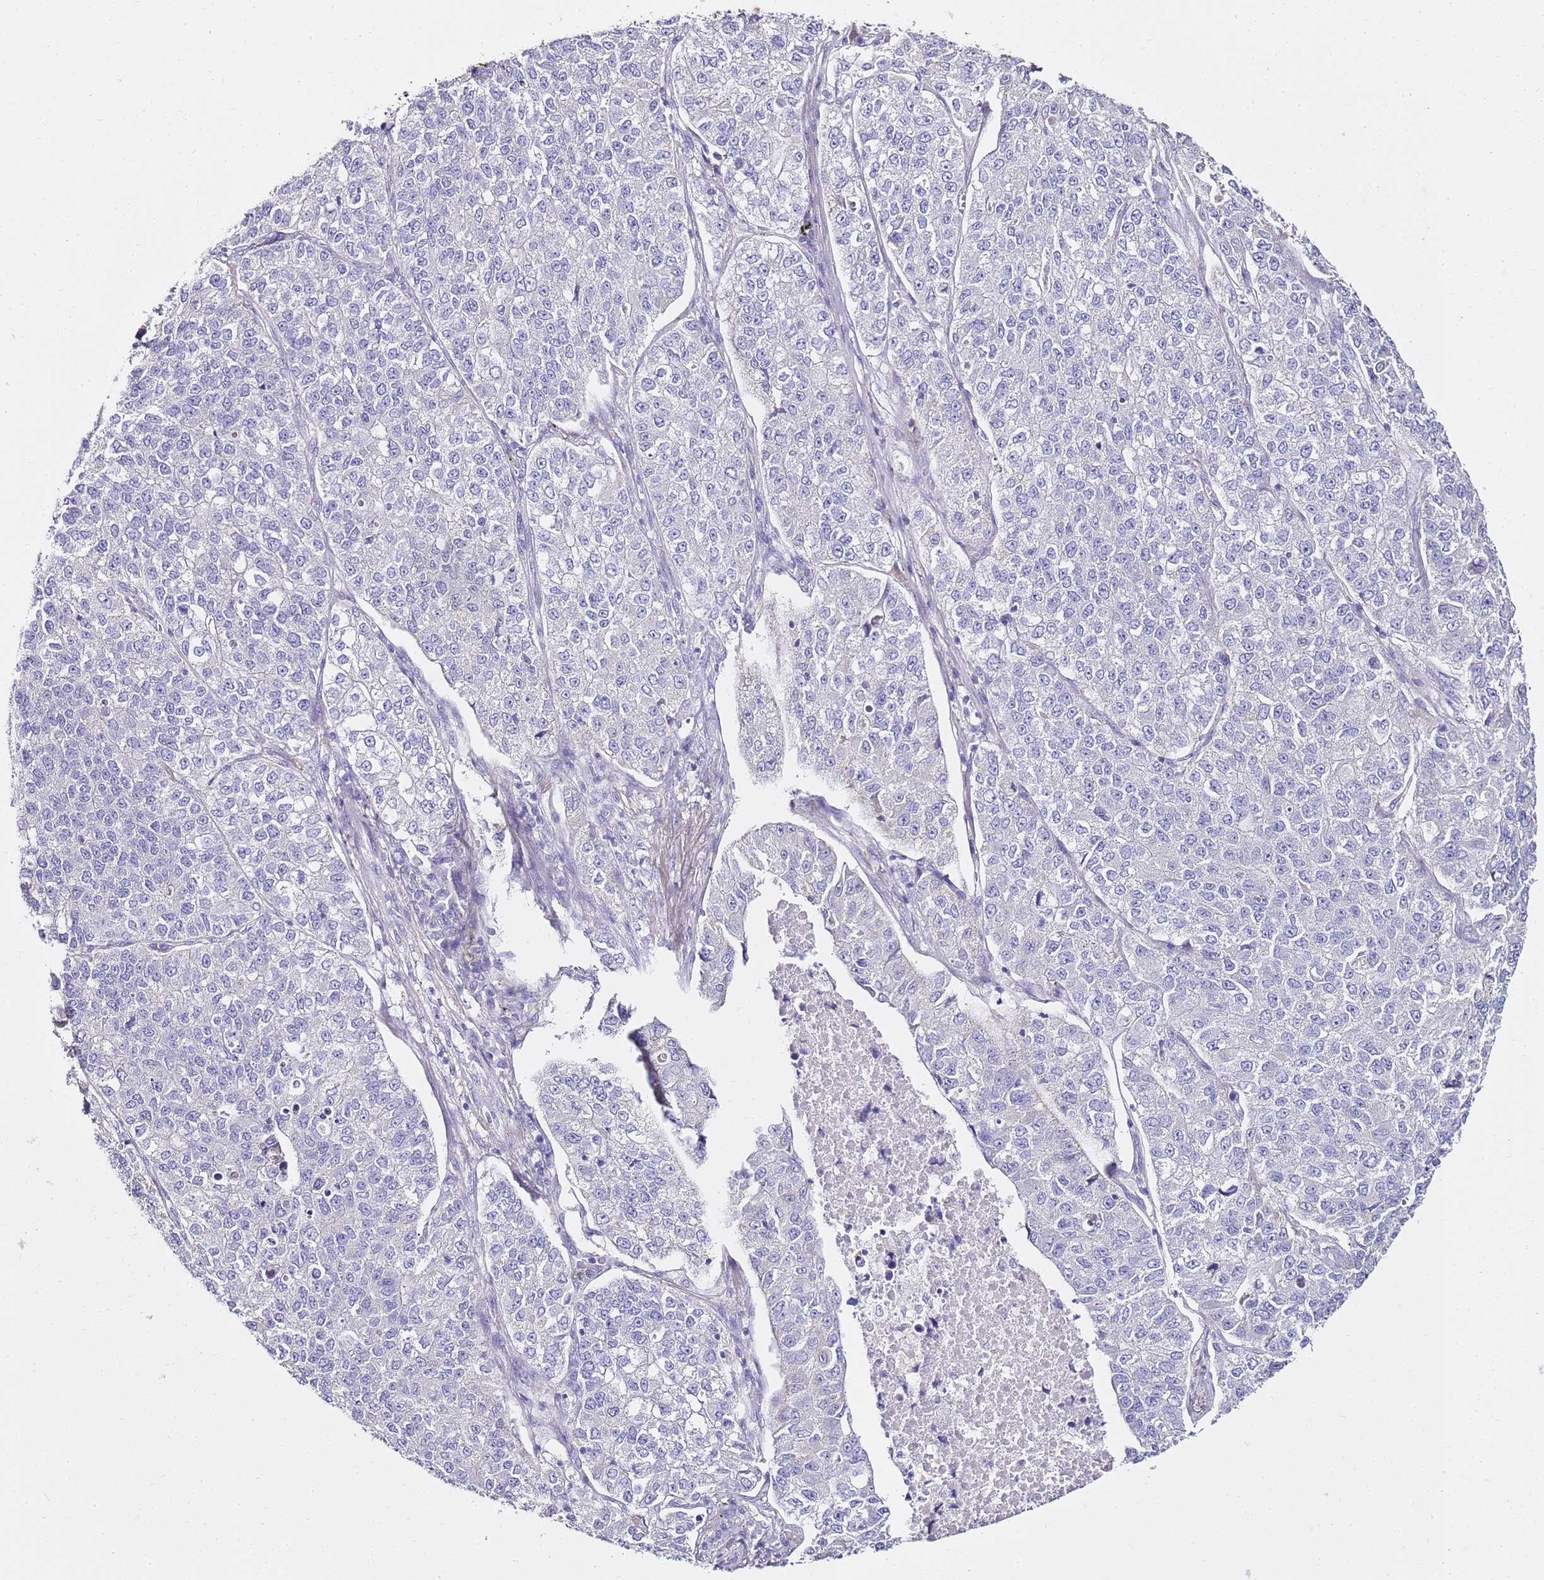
{"staining": {"intensity": "negative", "quantity": "none", "location": "none"}, "tissue": "lung cancer", "cell_type": "Tumor cells", "image_type": "cancer", "snomed": [{"axis": "morphology", "description": "Adenocarcinoma, NOS"}, {"axis": "topography", "description": "Lung"}], "caption": "This is an IHC photomicrograph of human lung adenocarcinoma. There is no expression in tumor cells.", "gene": "MYBPC3", "patient": {"sex": "male", "age": 49}}